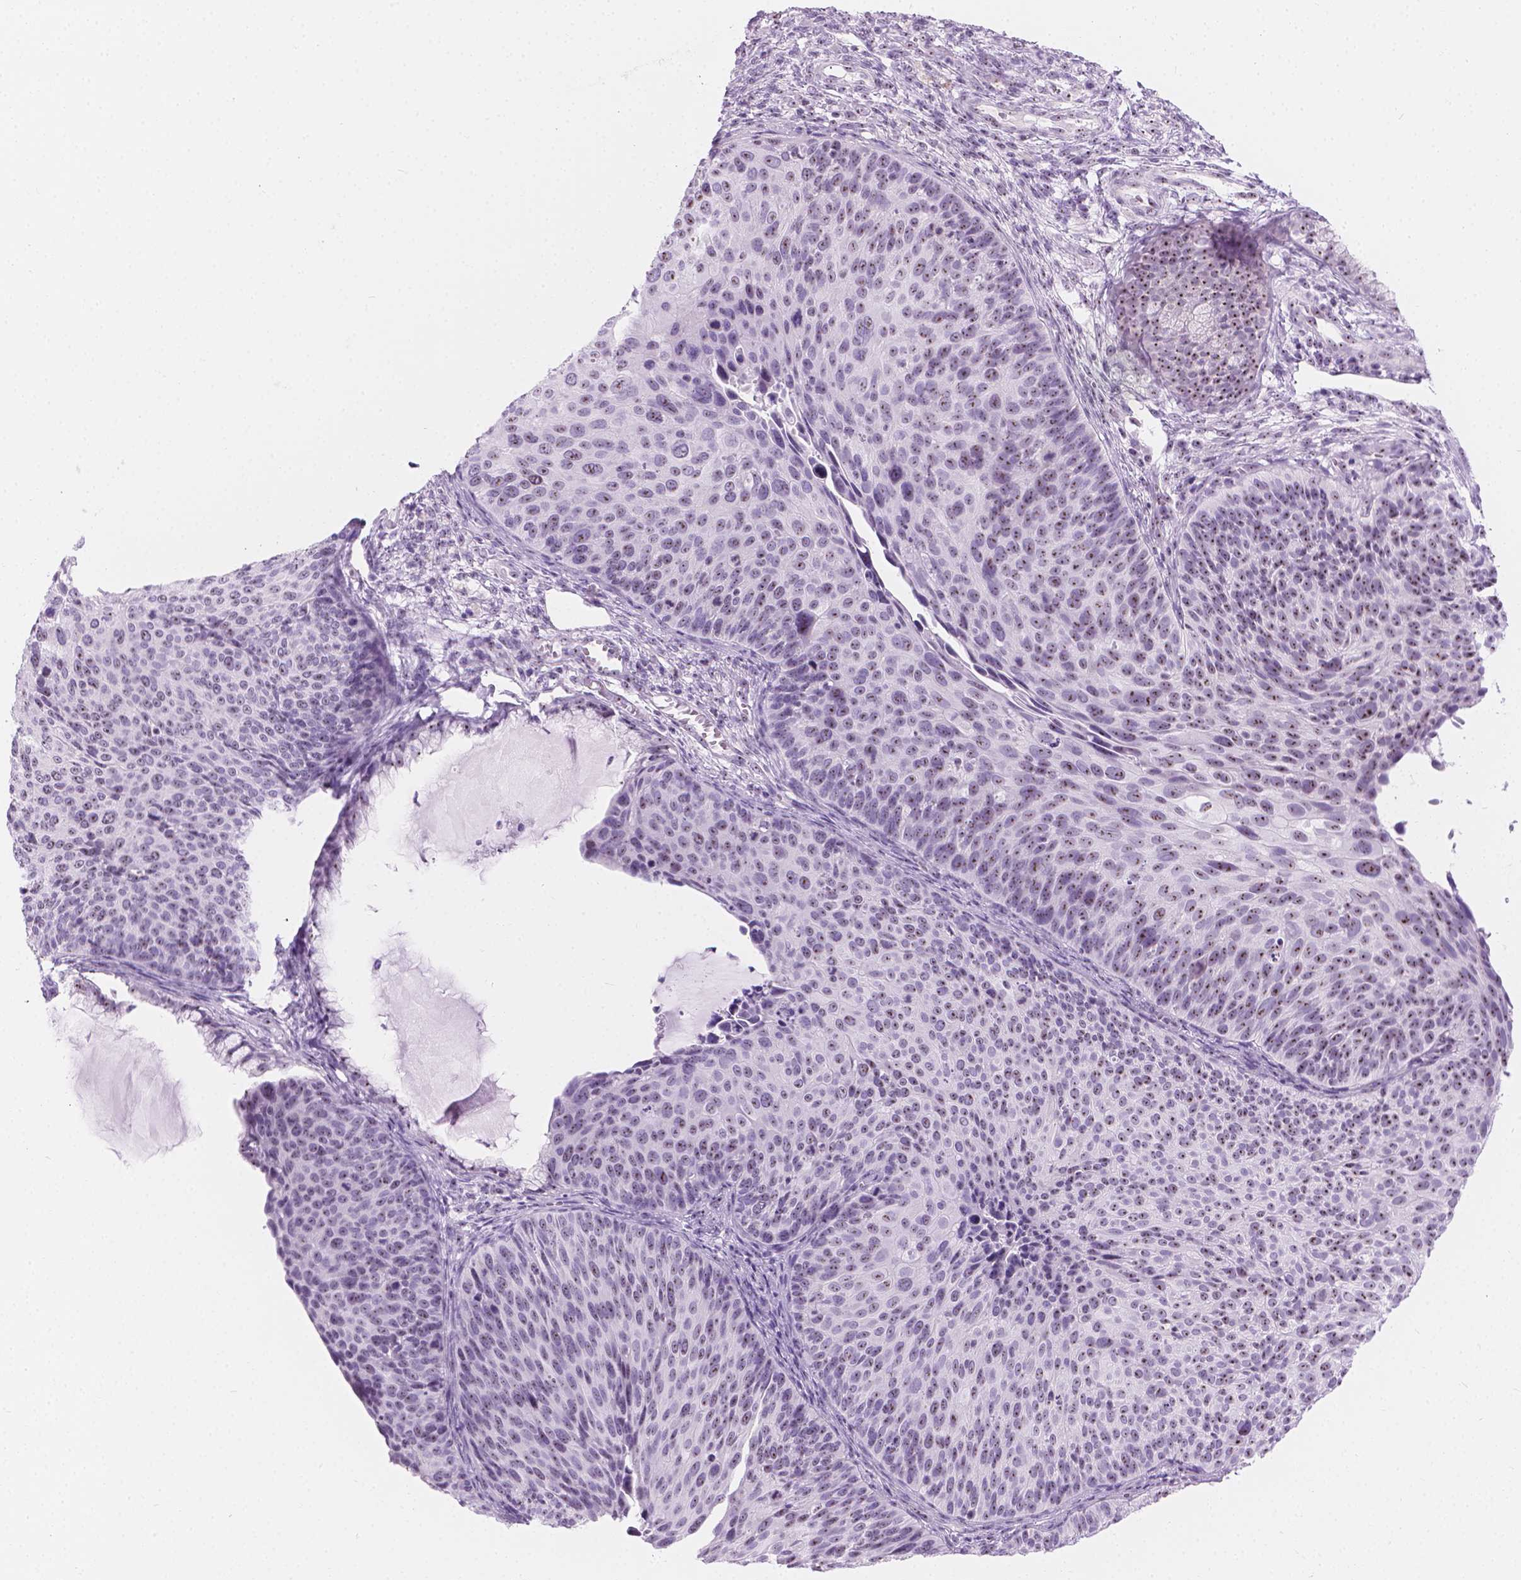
{"staining": {"intensity": "weak", "quantity": ">75%", "location": "nuclear"}, "tissue": "cervical cancer", "cell_type": "Tumor cells", "image_type": "cancer", "snomed": [{"axis": "morphology", "description": "Squamous cell carcinoma, NOS"}, {"axis": "topography", "description": "Cervix"}], "caption": "An immunohistochemistry (IHC) histopathology image of neoplastic tissue is shown. Protein staining in brown highlights weak nuclear positivity in cervical cancer within tumor cells.", "gene": "NOL7", "patient": {"sex": "female", "age": 36}}